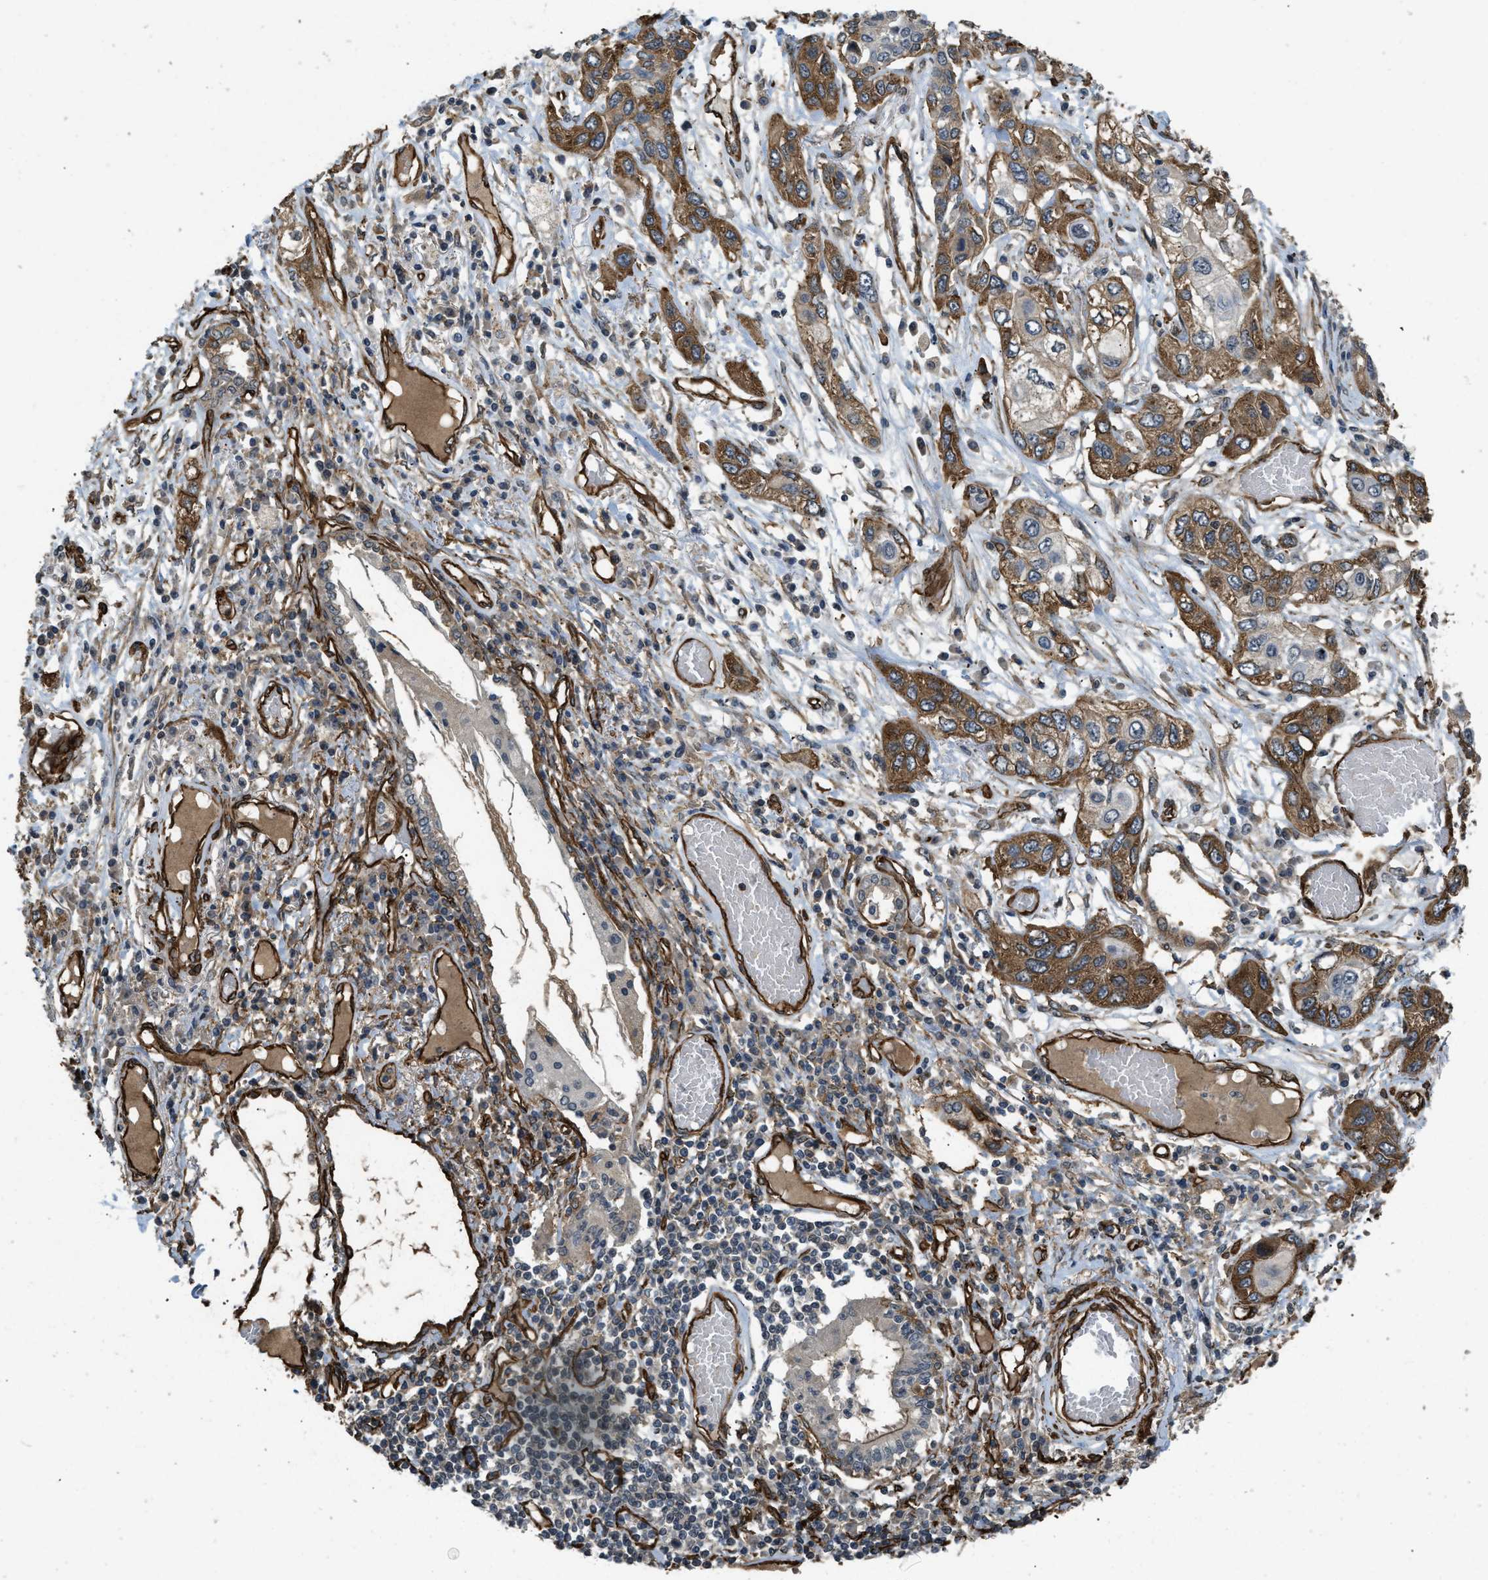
{"staining": {"intensity": "moderate", "quantity": ">75%", "location": "cytoplasmic/membranous"}, "tissue": "lung cancer", "cell_type": "Tumor cells", "image_type": "cancer", "snomed": [{"axis": "morphology", "description": "Squamous cell carcinoma, NOS"}, {"axis": "topography", "description": "Lung"}], "caption": "Approximately >75% of tumor cells in human lung squamous cell carcinoma display moderate cytoplasmic/membranous protein positivity as visualized by brown immunohistochemical staining.", "gene": "NMB", "patient": {"sex": "male", "age": 71}}